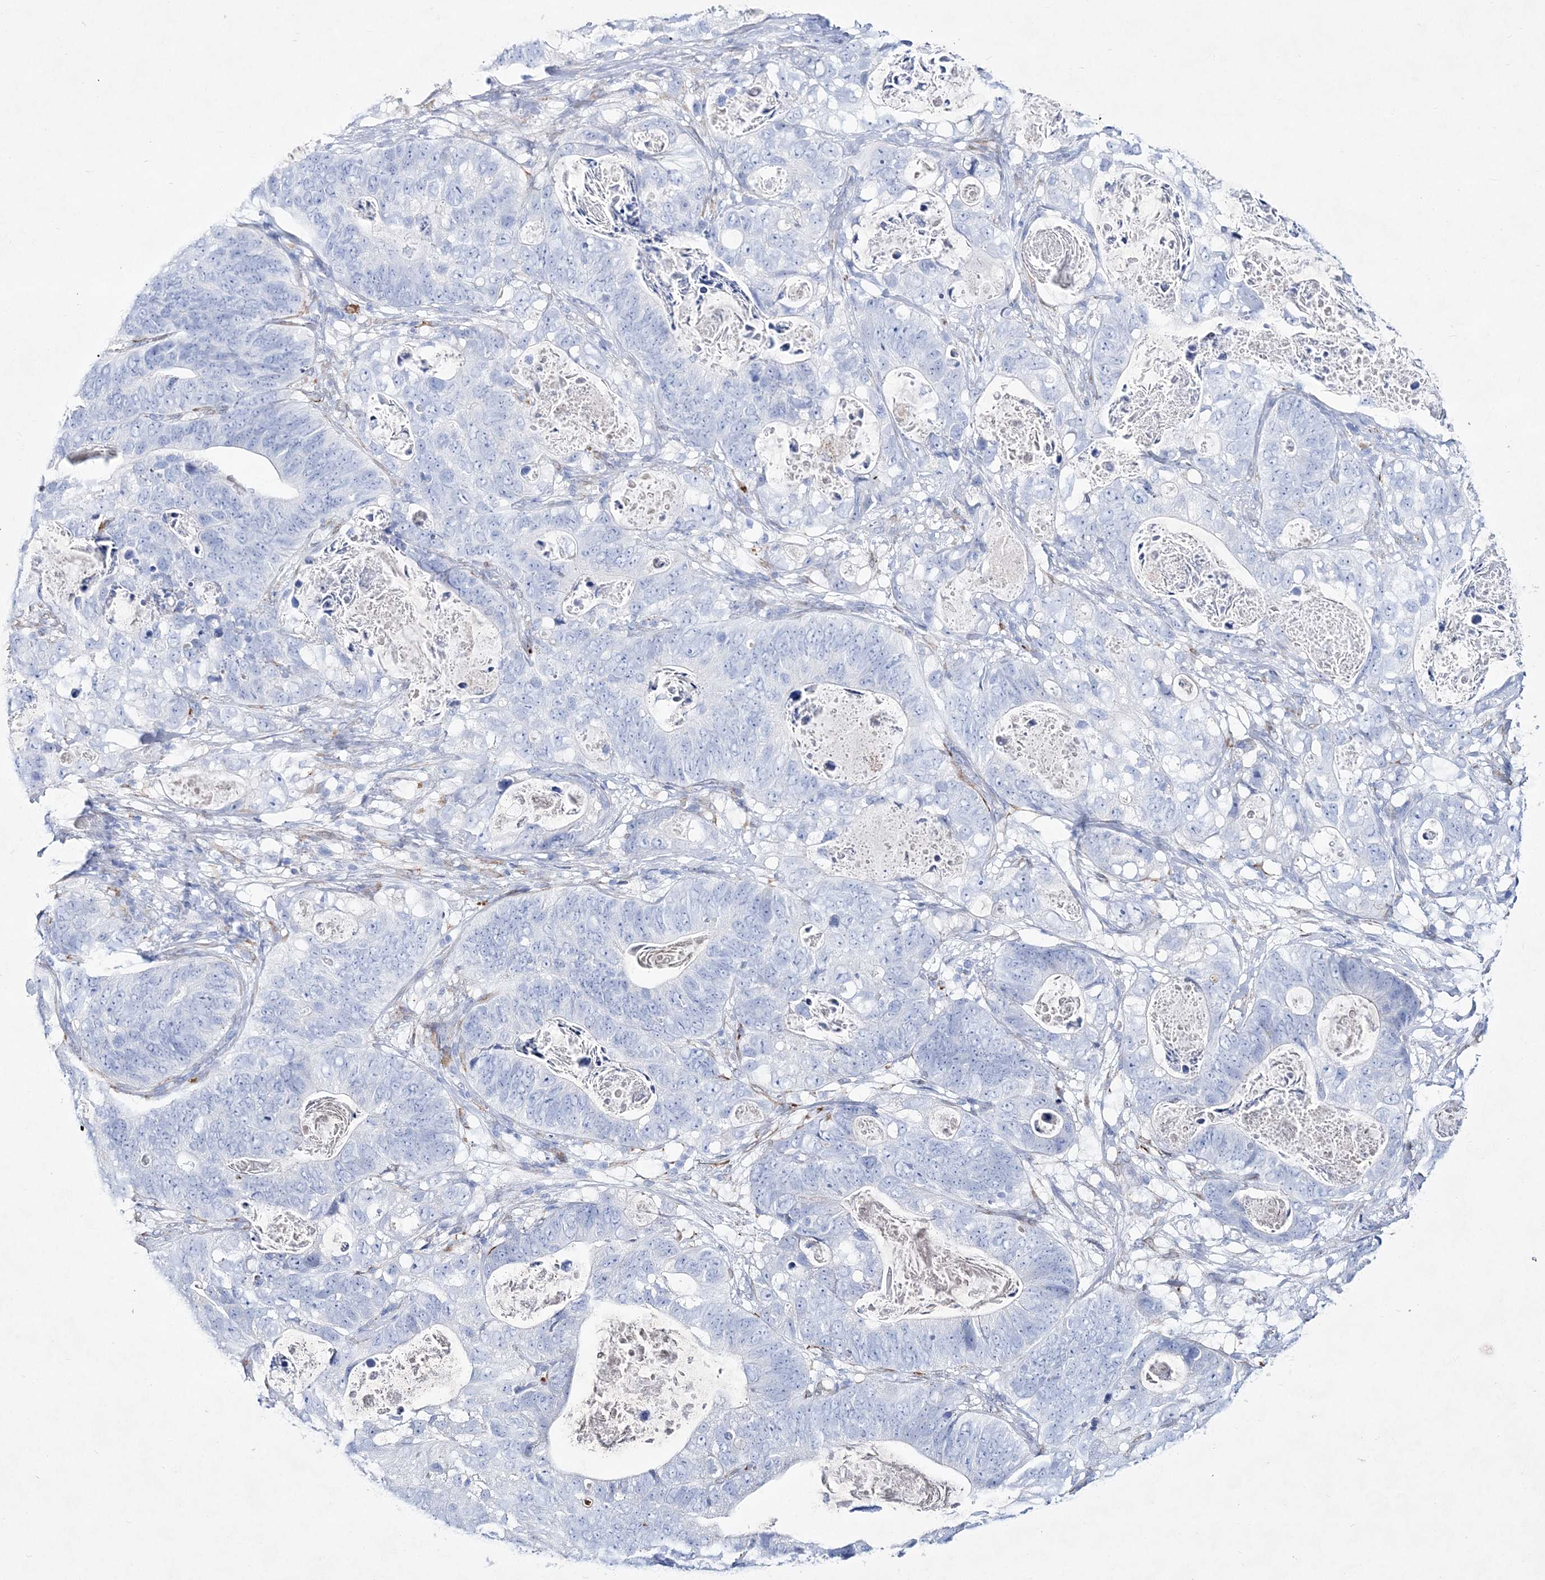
{"staining": {"intensity": "negative", "quantity": "none", "location": "none"}, "tissue": "stomach cancer", "cell_type": "Tumor cells", "image_type": "cancer", "snomed": [{"axis": "morphology", "description": "Normal tissue, NOS"}, {"axis": "morphology", "description": "Adenocarcinoma, NOS"}, {"axis": "topography", "description": "Stomach"}], "caption": "Human stomach adenocarcinoma stained for a protein using immunohistochemistry exhibits no positivity in tumor cells.", "gene": "SPINK7", "patient": {"sex": "female", "age": 89}}